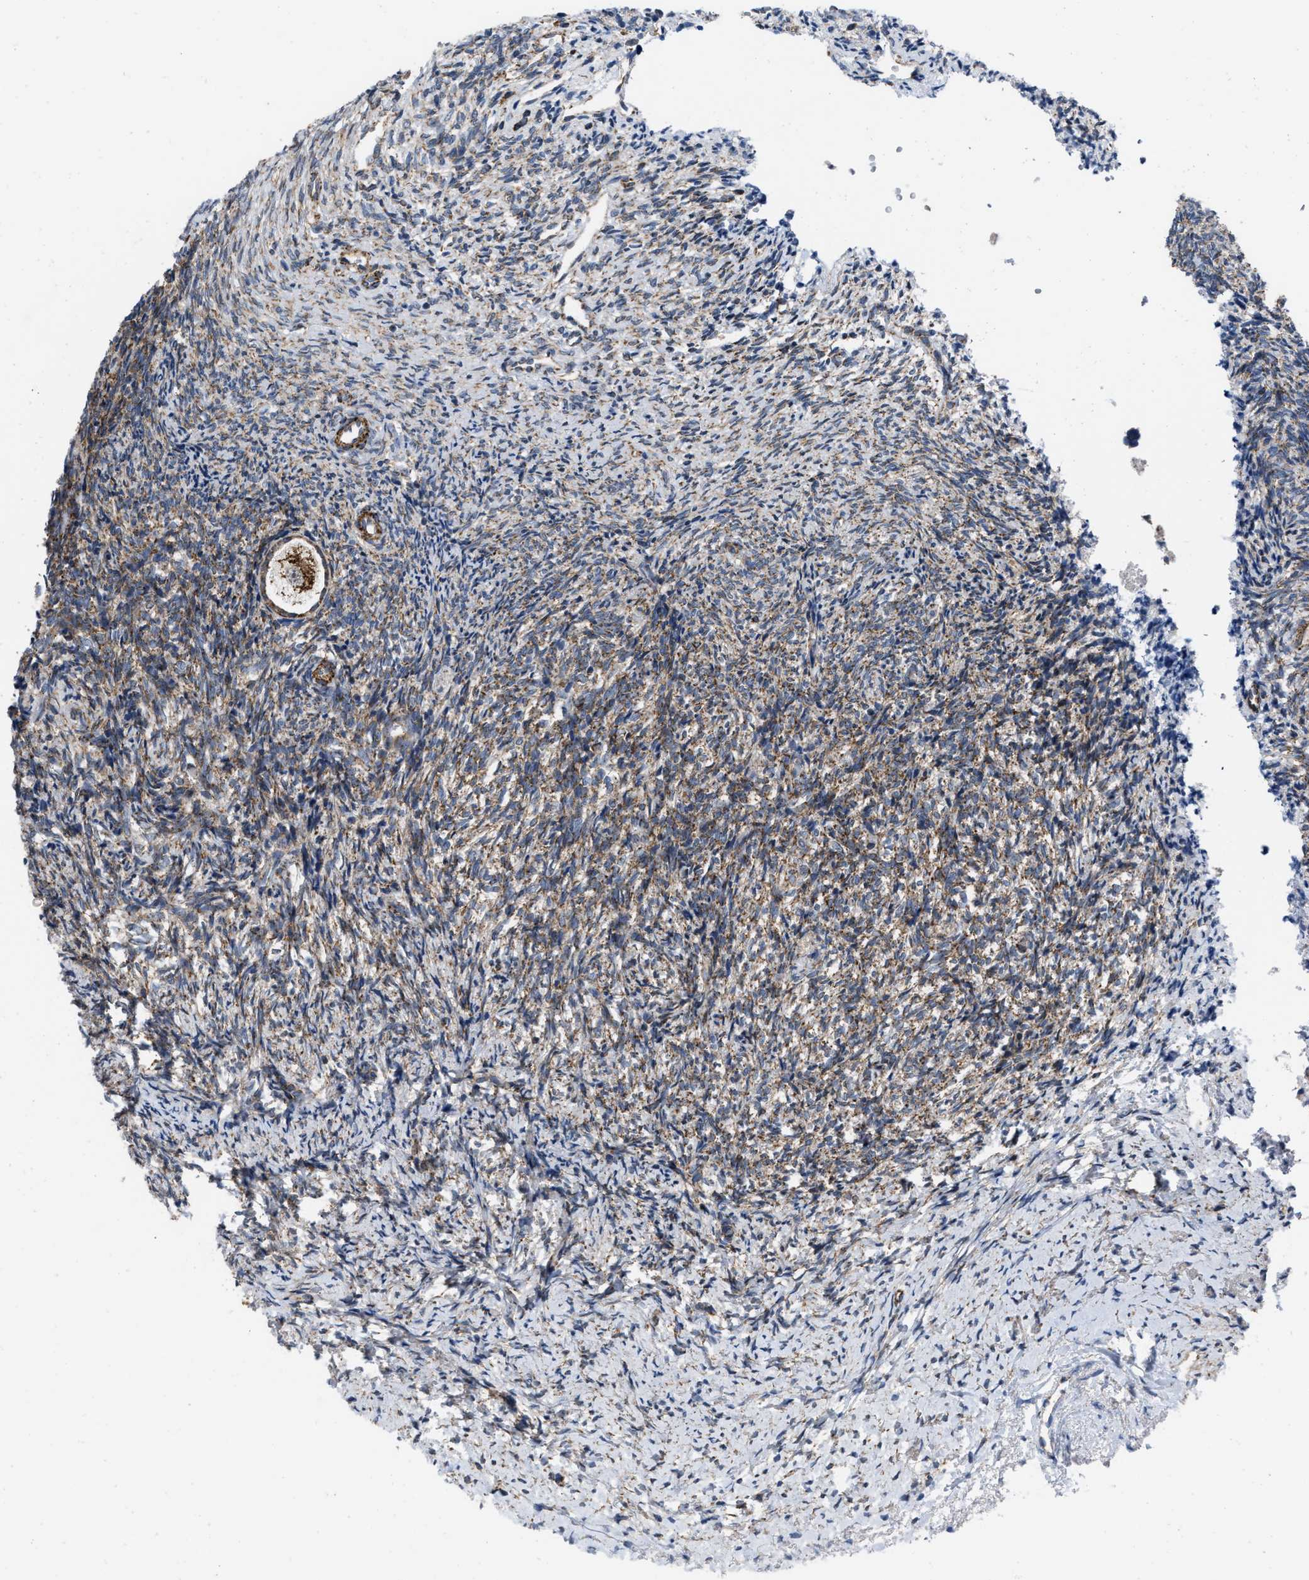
{"staining": {"intensity": "strong", "quantity": ">75%", "location": "cytoplasmic/membranous"}, "tissue": "ovary", "cell_type": "Follicle cells", "image_type": "normal", "snomed": [{"axis": "morphology", "description": "Normal tissue, NOS"}, {"axis": "topography", "description": "Ovary"}], "caption": "DAB immunohistochemical staining of normal human ovary demonstrates strong cytoplasmic/membranous protein staining in about >75% of follicle cells. (brown staining indicates protein expression, while blue staining denotes nuclei).", "gene": "AKAP1", "patient": {"sex": "female", "age": 41}}